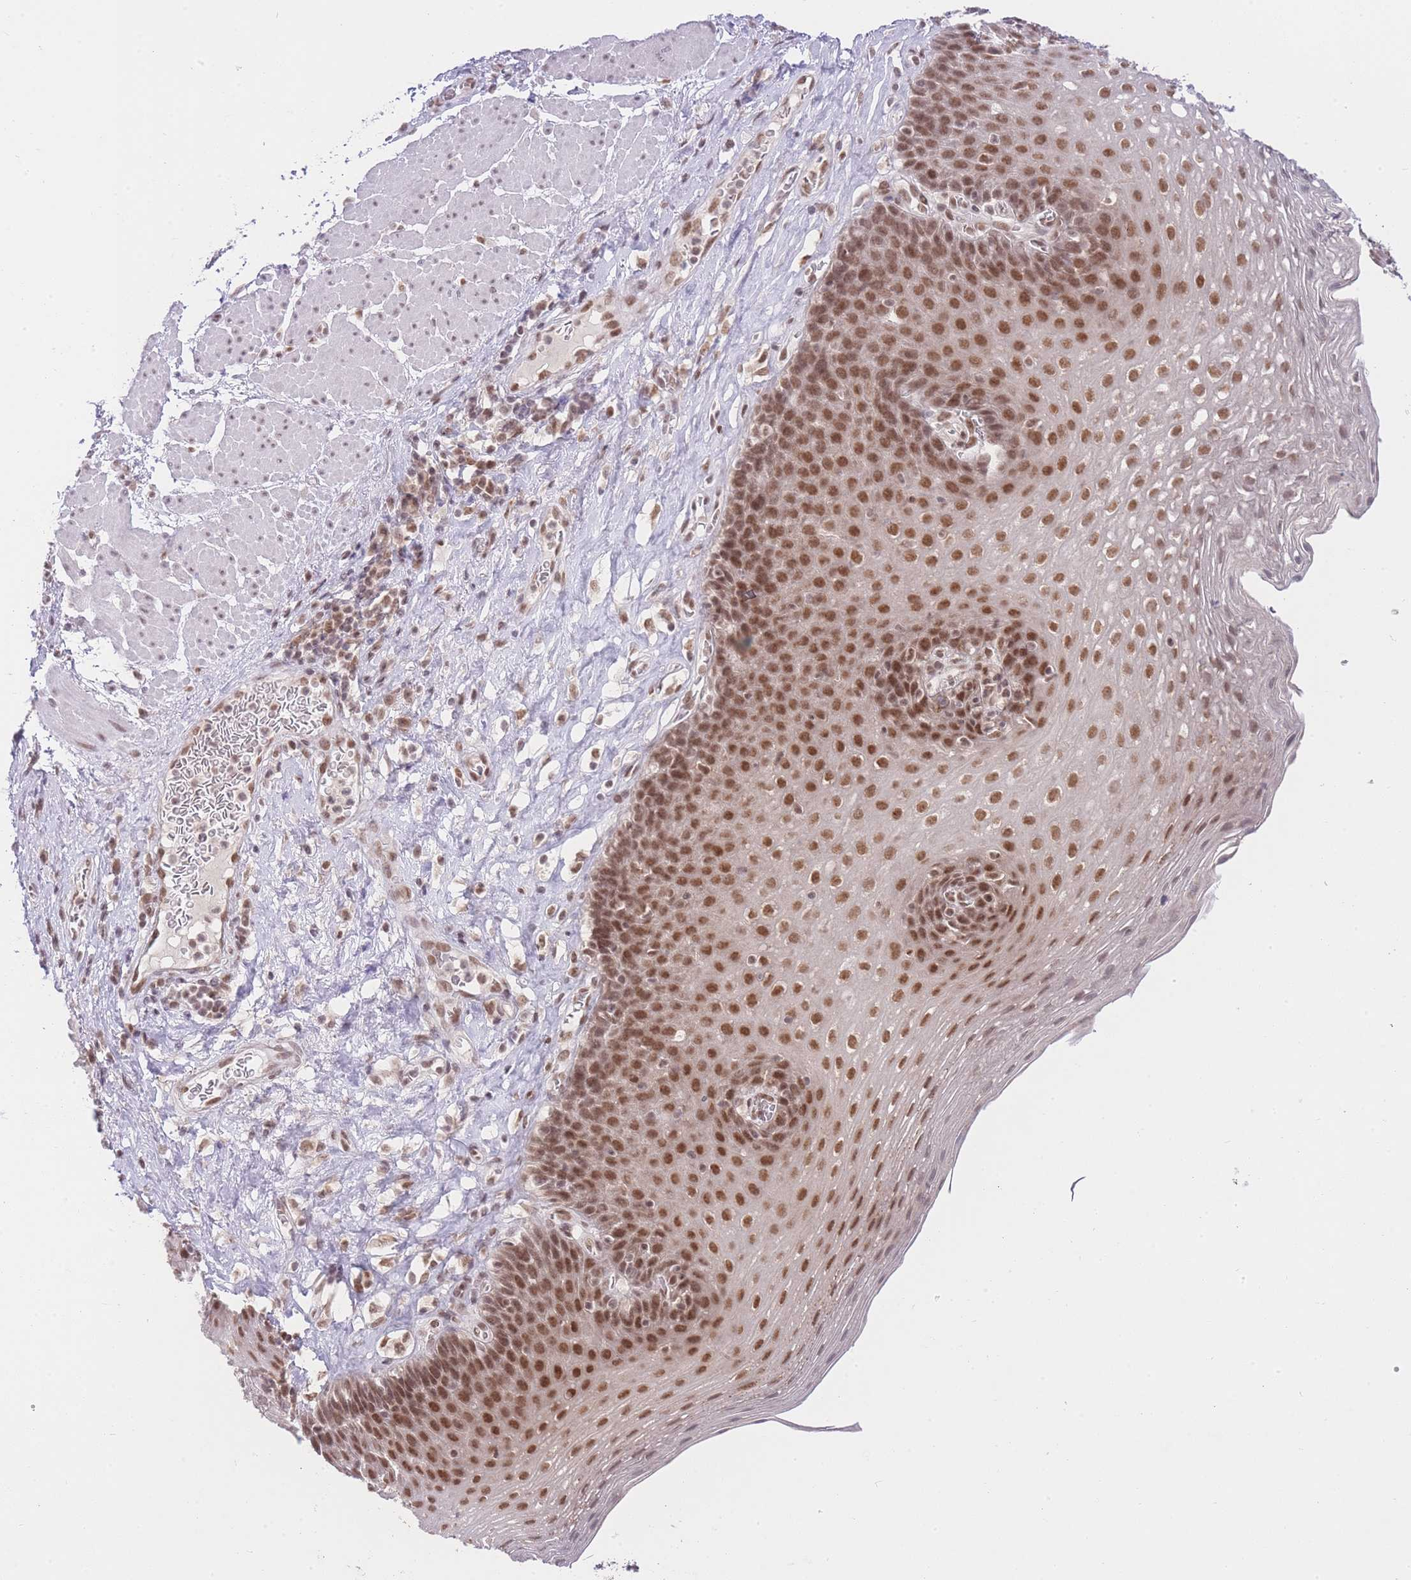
{"staining": {"intensity": "moderate", "quantity": ">75%", "location": "nuclear"}, "tissue": "esophagus", "cell_type": "Squamous epithelial cells", "image_type": "normal", "snomed": [{"axis": "morphology", "description": "Normal tissue, NOS"}, {"axis": "topography", "description": "Esophagus"}], "caption": "Protein analysis of benign esophagus displays moderate nuclear positivity in about >75% of squamous epithelial cells.", "gene": "TMED3", "patient": {"sex": "female", "age": 66}}